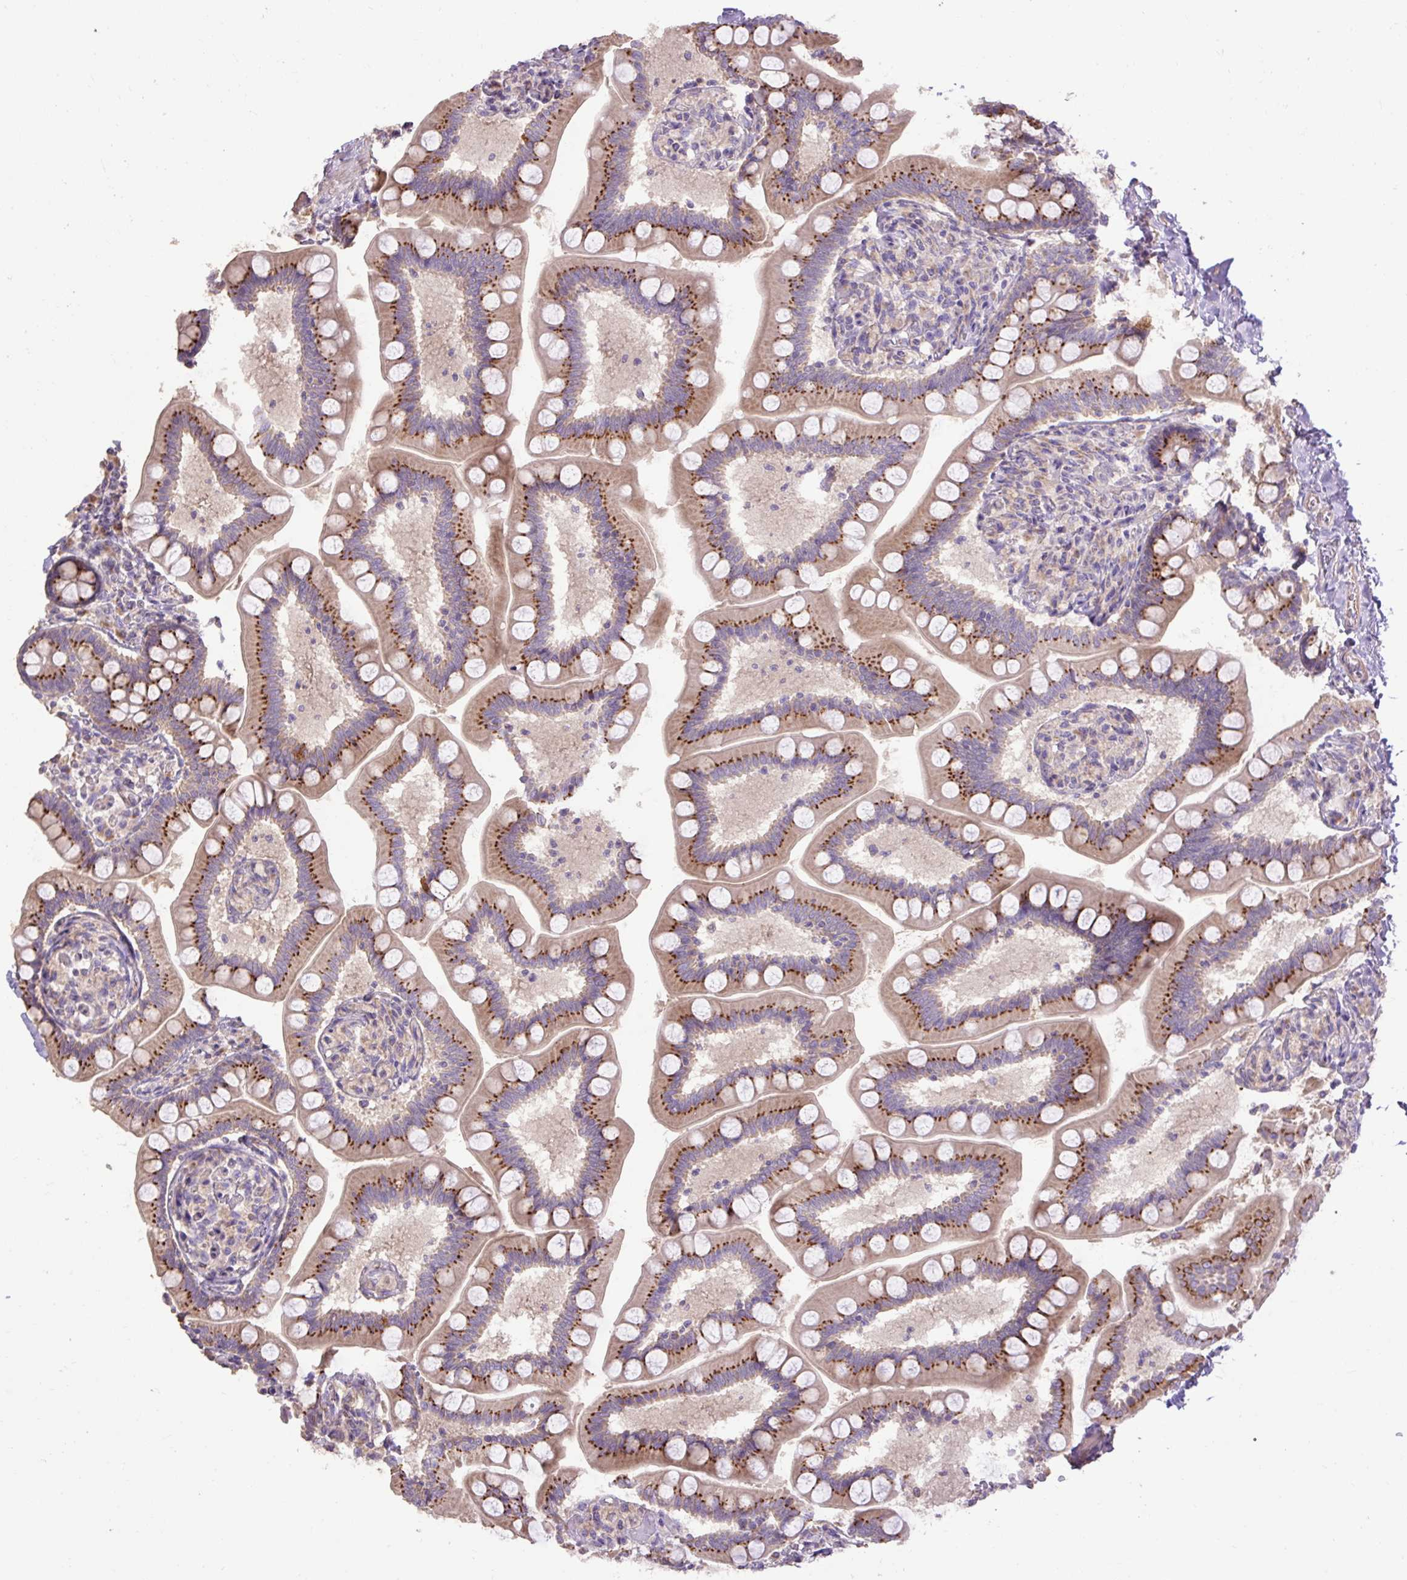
{"staining": {"intensity": "strong", "quantity": "25%-75%", "location": "cytoplasmic/membranous"}, "tissue": "small intestine", "cell_type": "Glandular cells", "image_type": "normal", "snomed": [{"axis": "morphology", "description": "Normal tissue, NOS"}, {"axis": "topography", "description": "Small intestine"}], "caption": "Protein expression analysis of benign small intestine reveals strong cytoplasmic/membranous staining in about 25%-75% of glandular cells.", "gene": "ABR", "patient": {"sex": "female", "age": 64}}